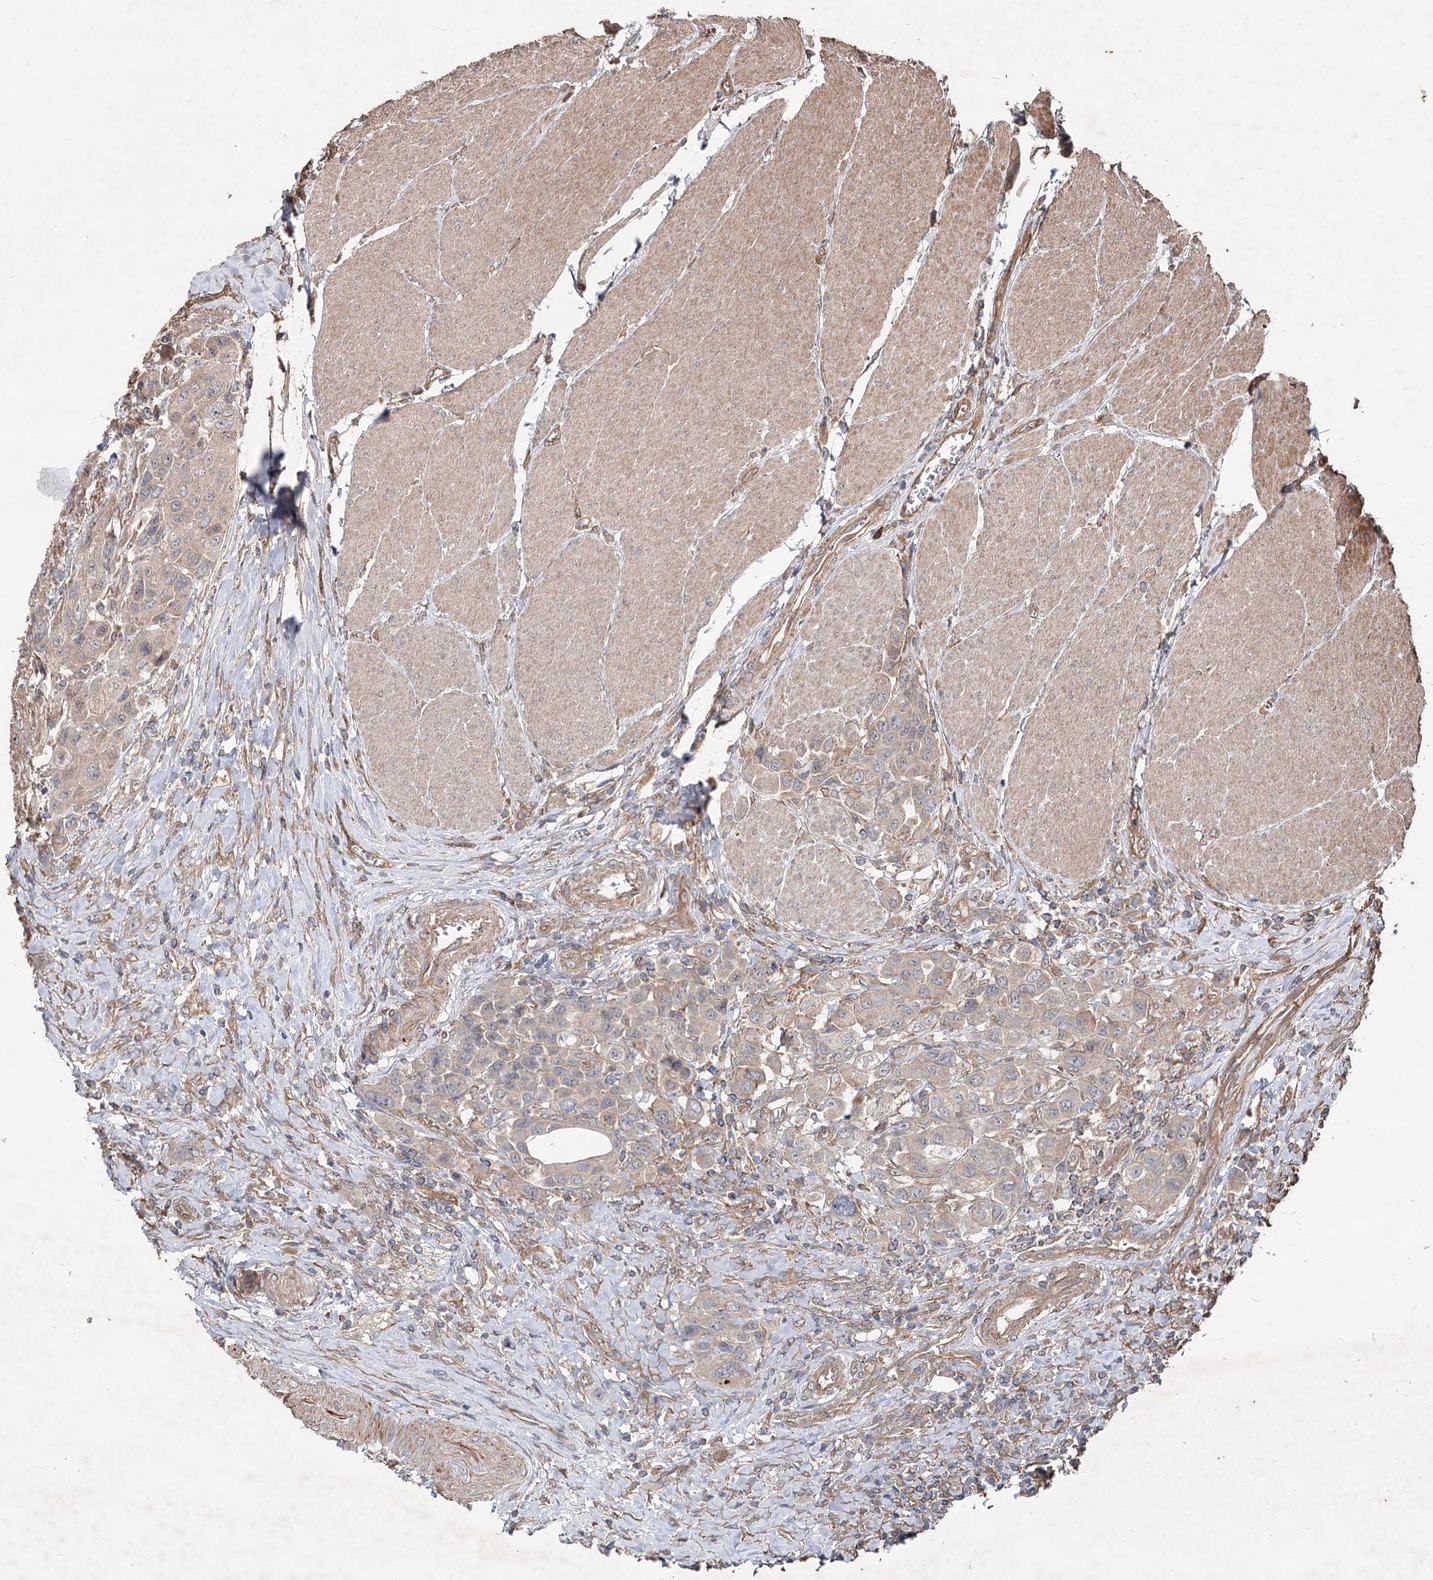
{"staining": {"intensity": "weak", "quantity": "25%-75%", "location": "cytoplasmic/membranous"}, "tissue": "urothelial cancer", "cell_type": "Tumor cells", "image_type": "cancer", "snomed": [{"axis": "morphology", "description": "Urothelial carcinoma, High grade"}, {"axis": "topography", "description": "Urinary bladder"}], "caption": "Urothelial cancer stained with IHC demonstrates weak cytoplasmic/membranous expression in about 25%-75% of tumor cells.", "gene": "SPART", "patient": {"sex": "male", "age": 50}}